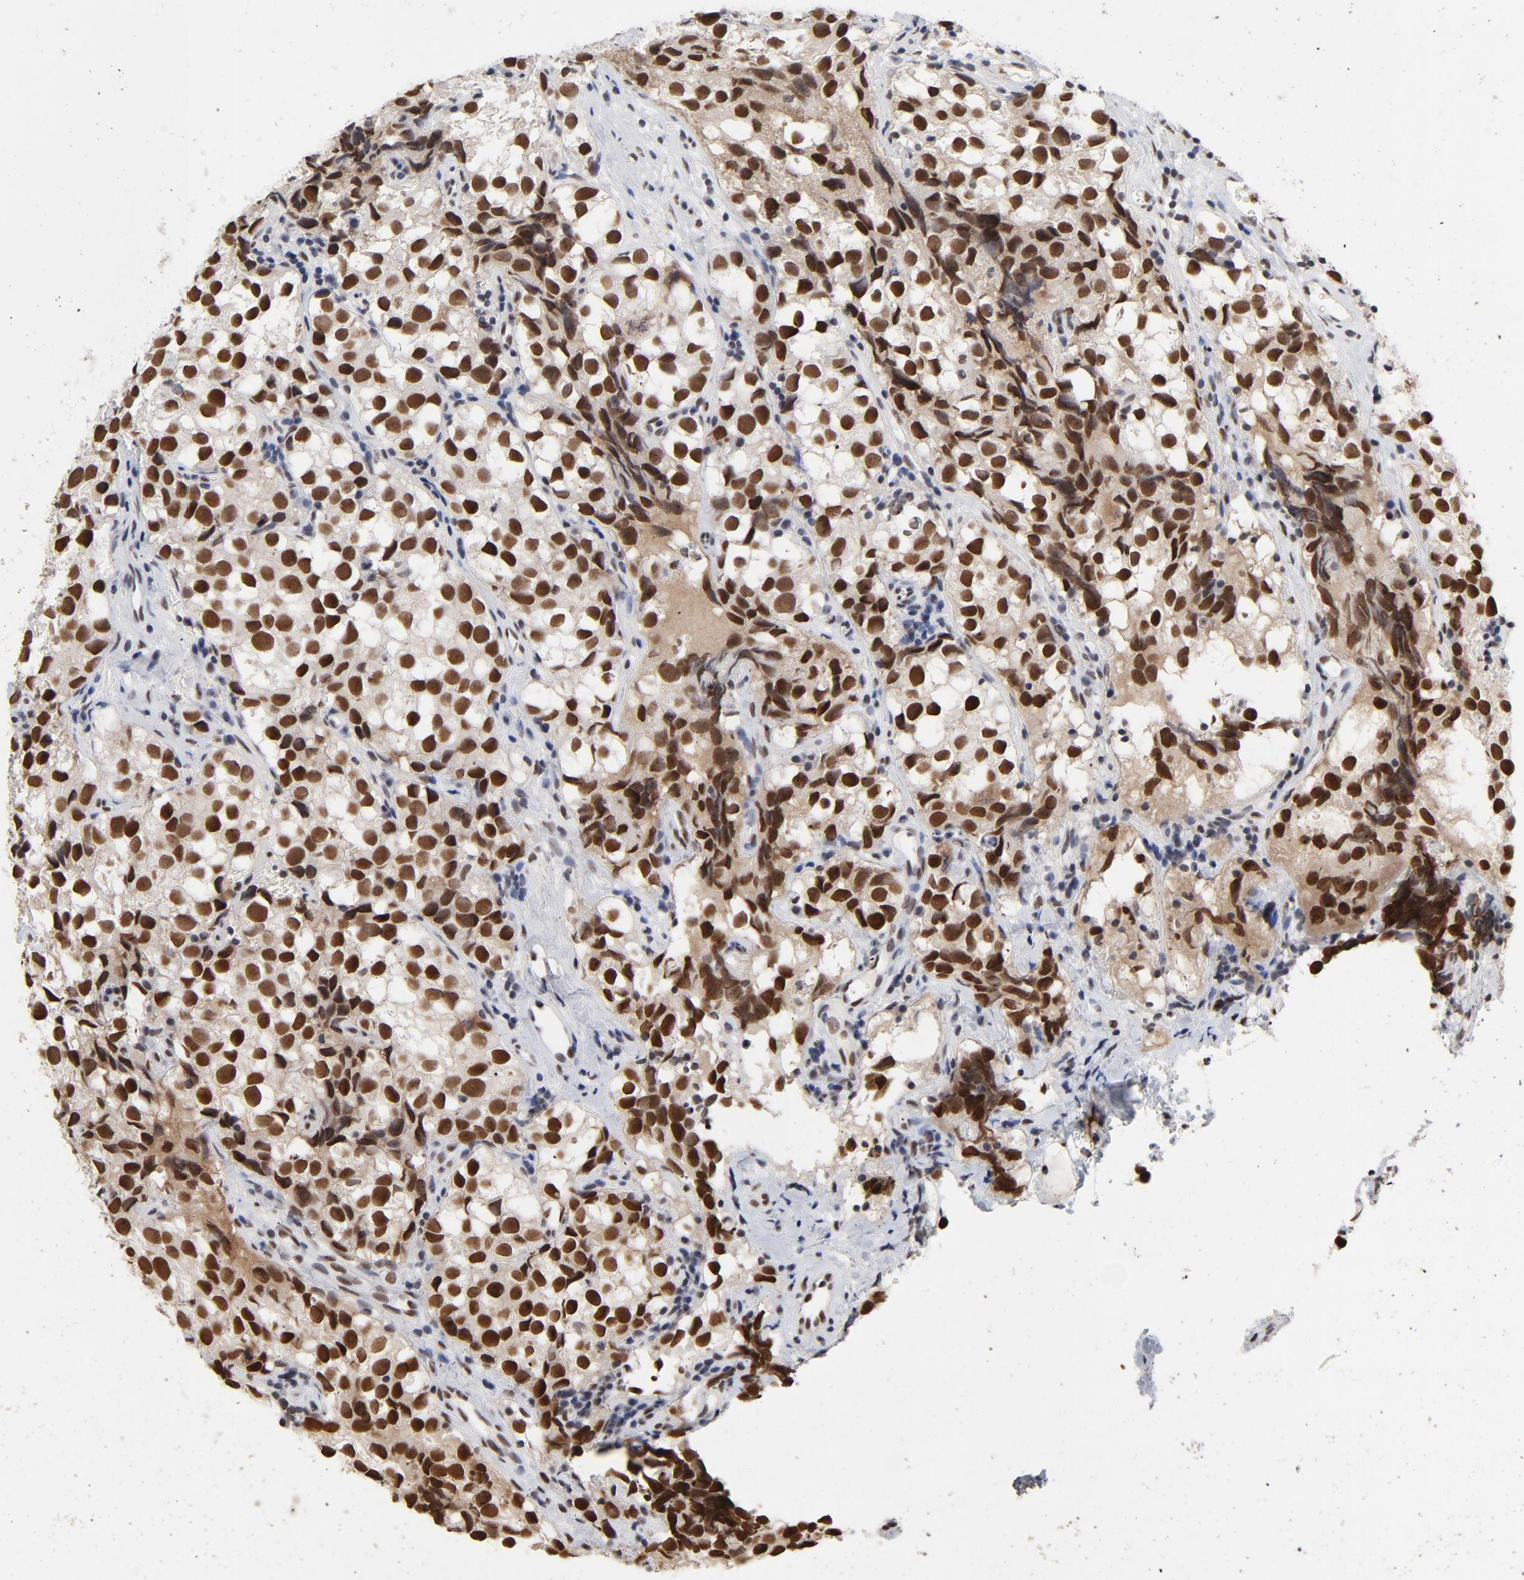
{"staining": {"intensity": "strong", "quantity": ">75%", "location": "nuclear"}, "tissue": "testis cancer", "cell_type": "Tumor cells", "image_type": "cancer", "snomed": [{"axis": "morphology", "description": "Seminoma, NOS"}, {"axis": "topography", "description": "Testis"}], "caption": "A high amount of strong nuclear positivity is present in about >75% of tumor cells in testis cancer tissue. (Stains: DAB (3,3'-diaminobenzidine) in brown, nuclei in blue, Microscopy: brightfield microscopy at high magnification).", "gene": "TP53BP1", "patient": {"sex": "male", "age": 39}}